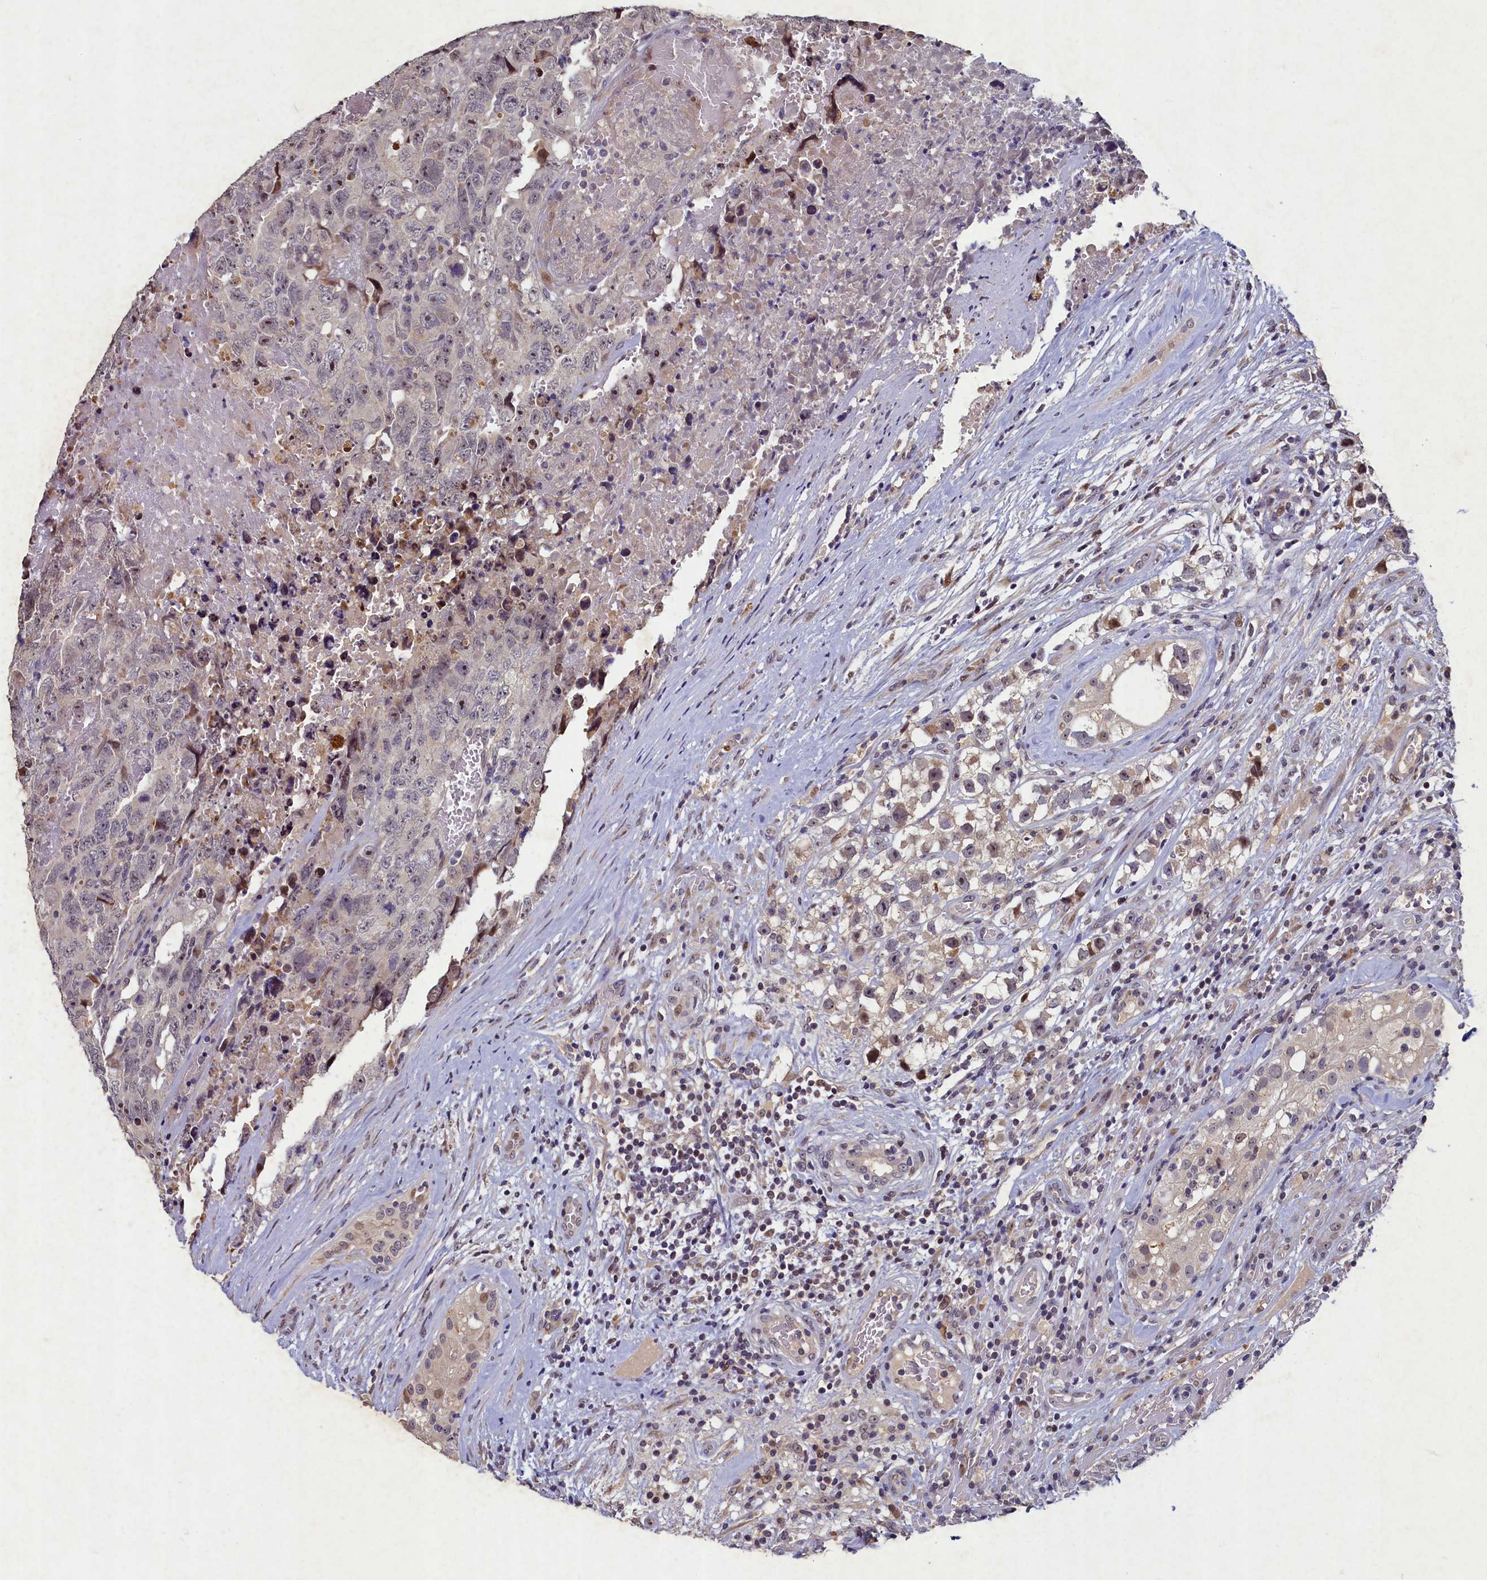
{"staining": {"intensity": "weak", "quantity": "25%-75%", "location": "nuclear"}, "tissue": "testis cancer", "cell_type": "Tumor cells", "image_type": "cancer", "snomed": [{"axis": "morphology", "description": "Carcinoma, Embryonal, NOS"}, {"axis": "topography", "description": "Testis"}], "caption": "A high-resolution micrograph shows immunohistochemistry (IHC) staining of testis embryonal carcinoma, which displays weak nuclear positivity in about 25%-75% of tumor cells.", "gene": "LATS2", "patient": {"sex": "male", "age": 45}}